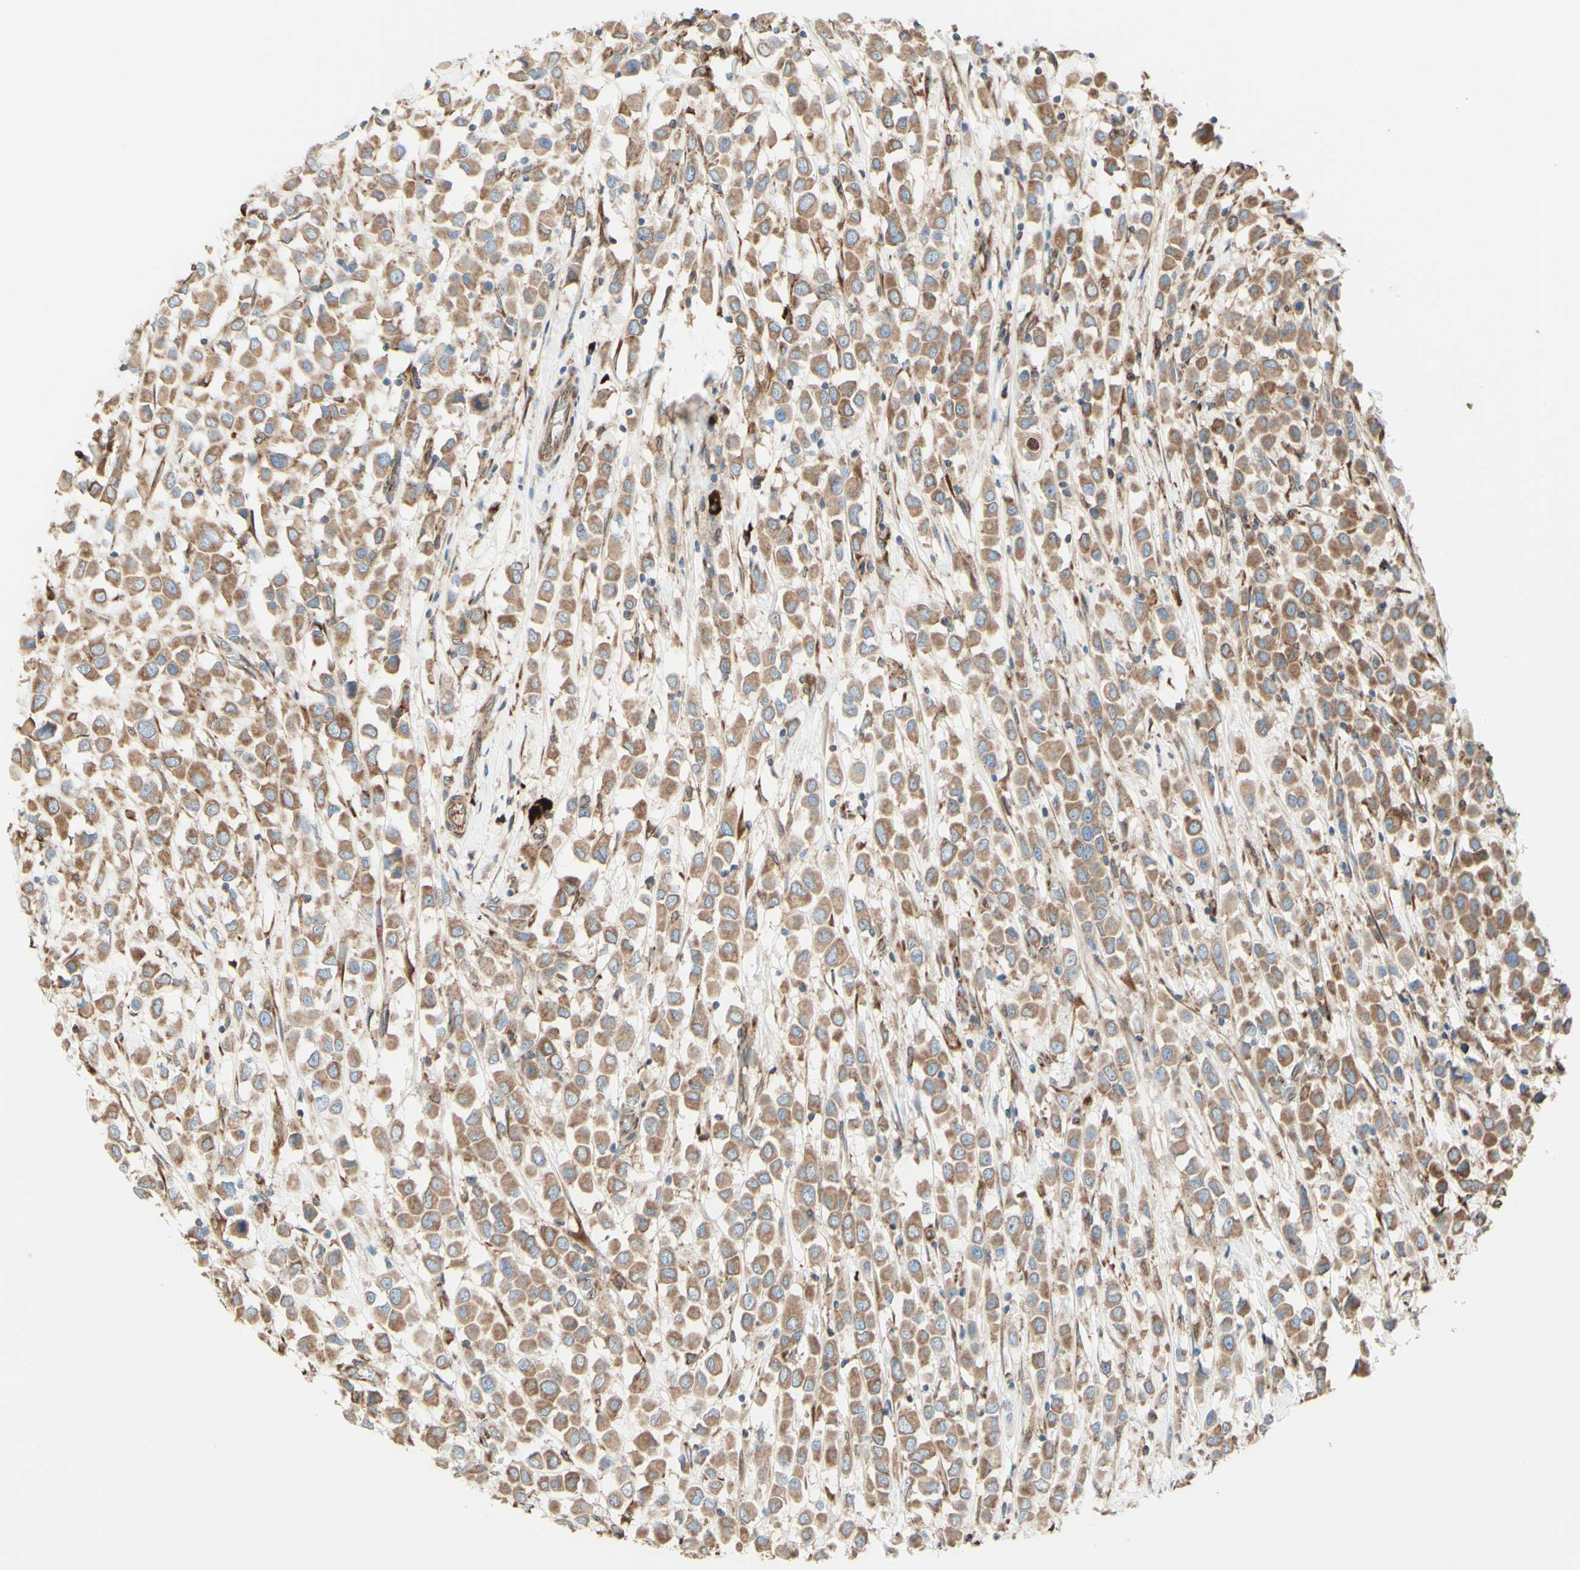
{"staining": {"intensity": "moderate", "quantity": ">75%", "location": "cytoplasmic/membranous"}, "tissue": "breast cancer", "cell_type": "Tumor cells", "image_type": "cancer", "snomed": [{"axis": "morphology", "description": "Duct carcinoma"}, {"axis": "topography", "description": "Breast"}], "caption": "This is a micrograph of immunohistochemistry (IHC) staining of breast cancer (intraductal carcinoma), which shows moderate positivity in the cytoplasmic/membranous of tumor cells.", "gene": "DNAJB11", "patient": {"sex": "female", "age": 61}}